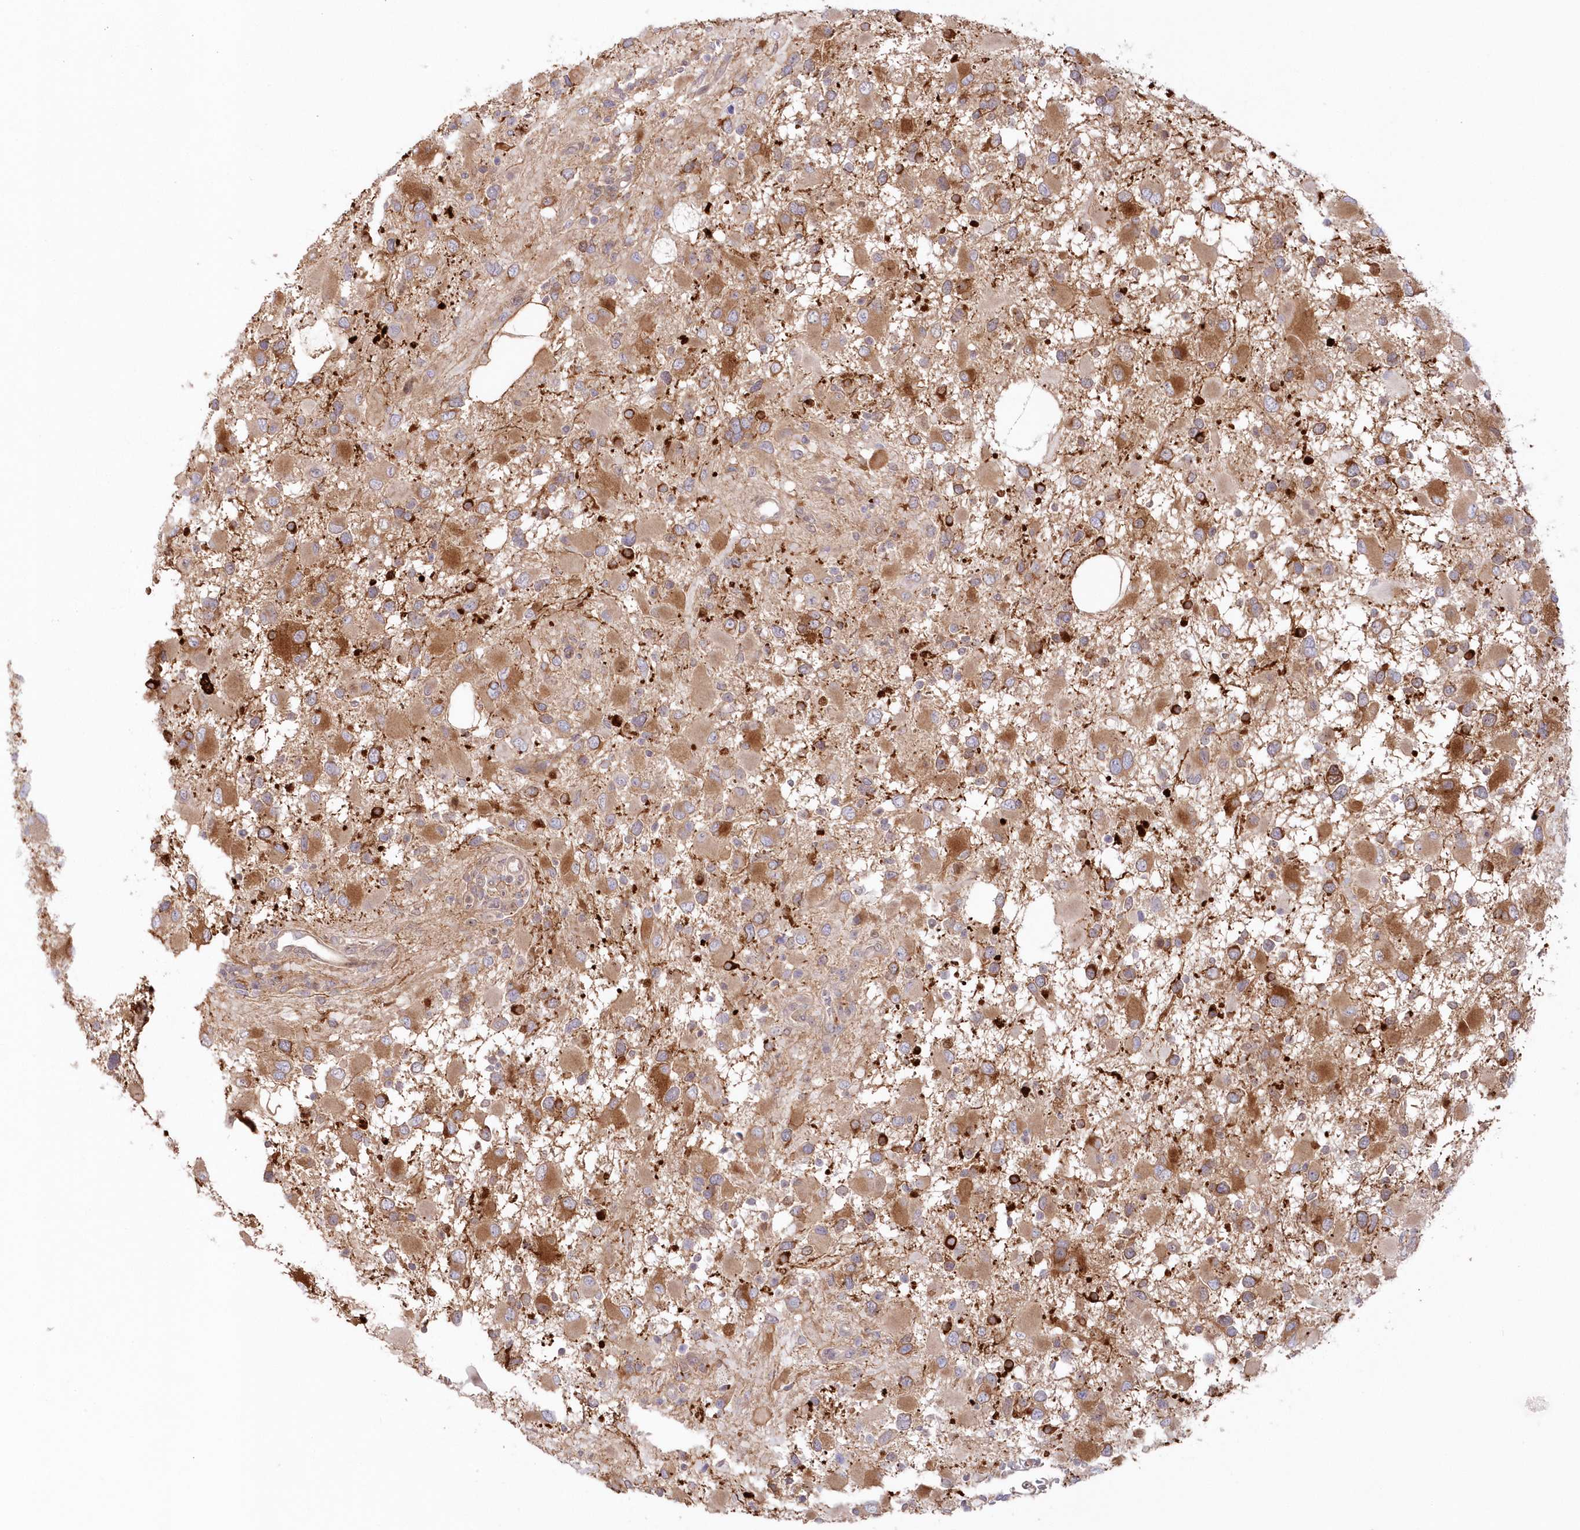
{"staining": {"intensity": "moderate", "quantity": ">75%", "location": "cytoplasmic/membranous"}, "tissue": "glioma", "cell_type": "Tumor cells", "image_type": "cancer", "snomed": [{"axis": "morphology", "description": "Glioma, malignant, High grade"}, {"axis": "topography", "description": "Brain"}], "caption": "Immunohistochemical staining of human glioma shows medium levels of moderate cytoplasmic/membranous protein expression in about >75% of tumor cells. Nuclei are stained in blue.", "gene": "GBE1", "patient": {"sex": "male", "age": 53}}